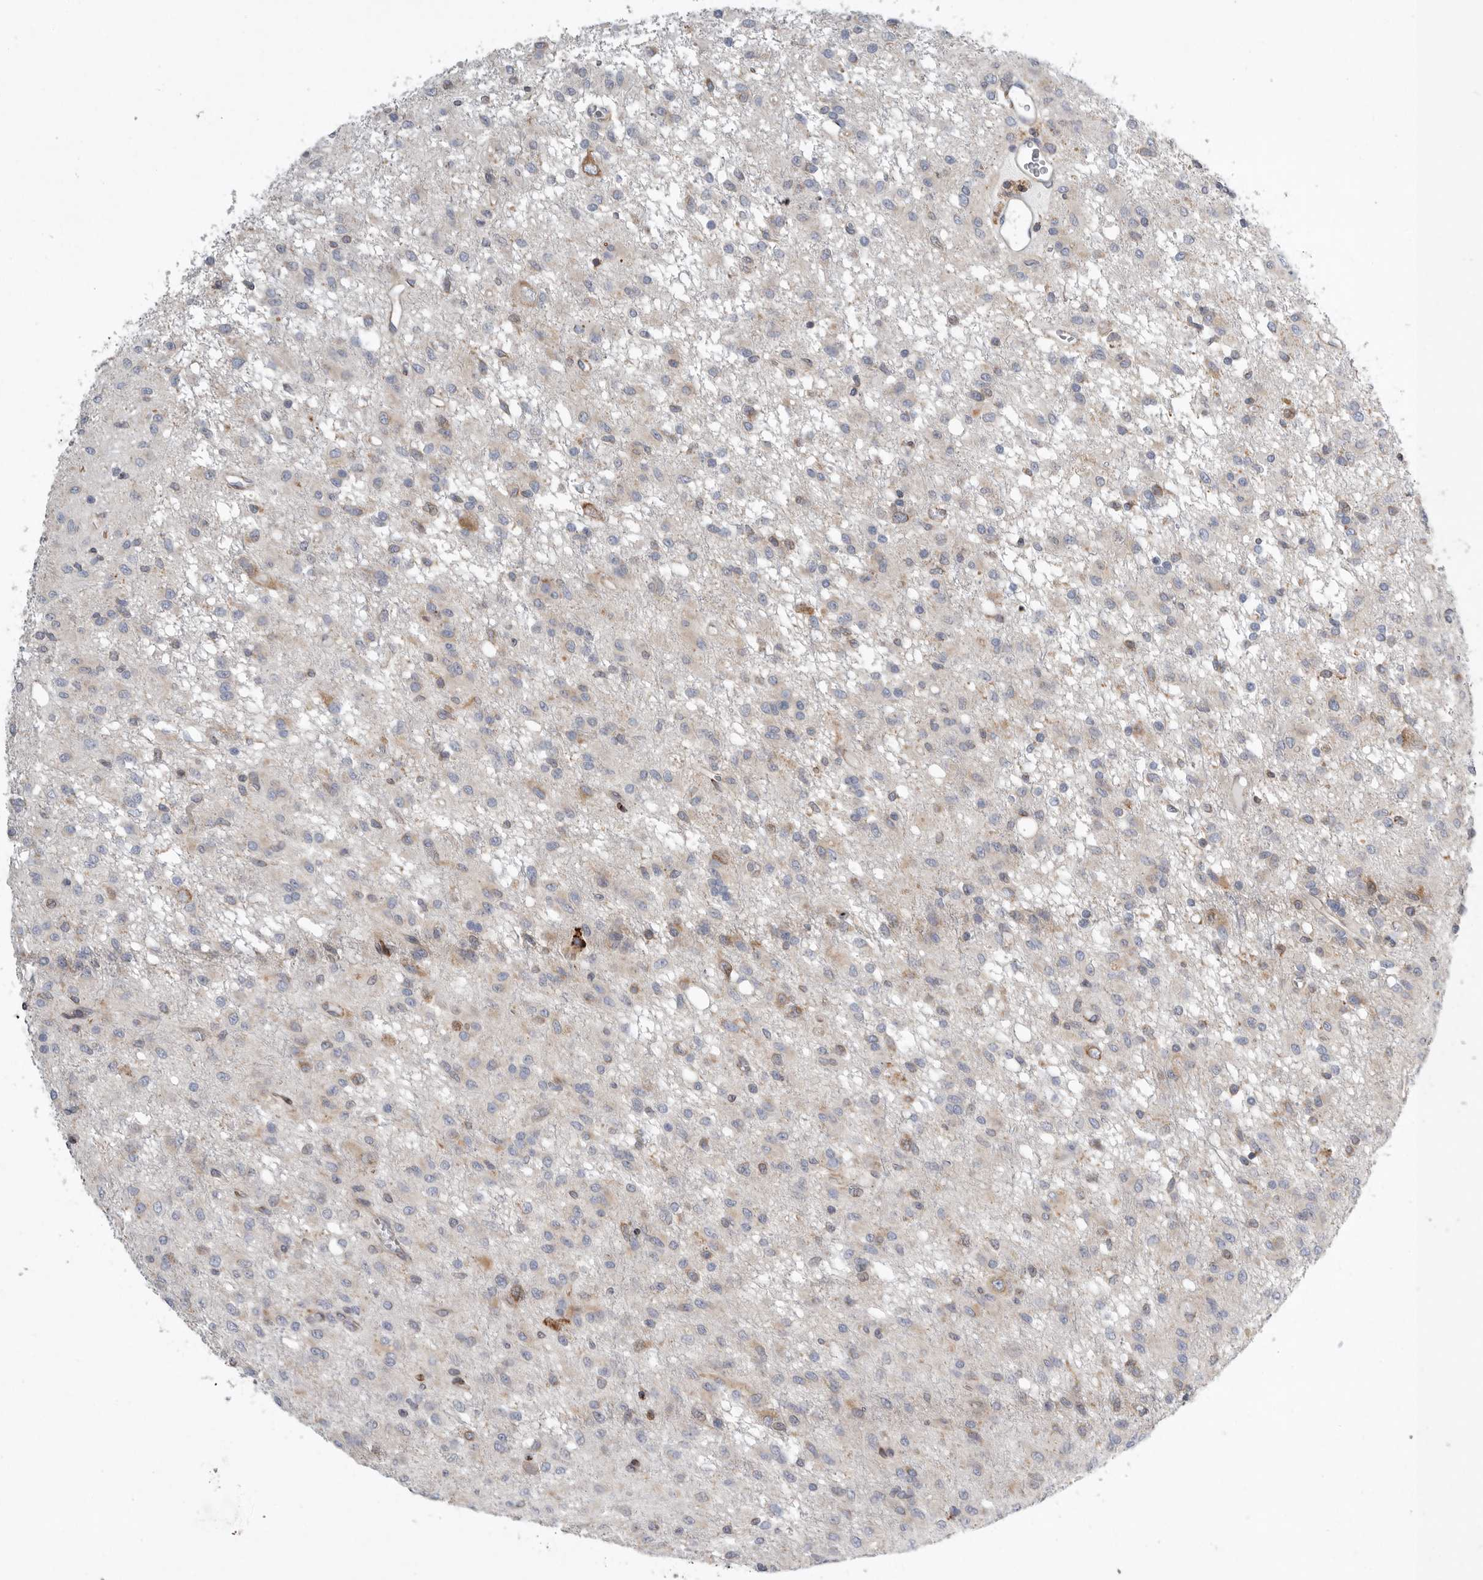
{"staining": {"intensity": "weak", "quantity": "<25%", "location": "cytoplasmic/membranous"}, "tissue": "glioma", "cell_type": "Tumor cells", "image_type": "cancer", "snomed": [{"axis": "morphology", "description": "Glioma, malignant, High grade"}, {"axis": "topography", "description": "Brain"}], "caption": "Histopathology image shows no protein positivity in tumor cells of malignant high-grade glioma tissue.", "gene": "GANAB", "patient": {"sex": "female", "age": 59}}